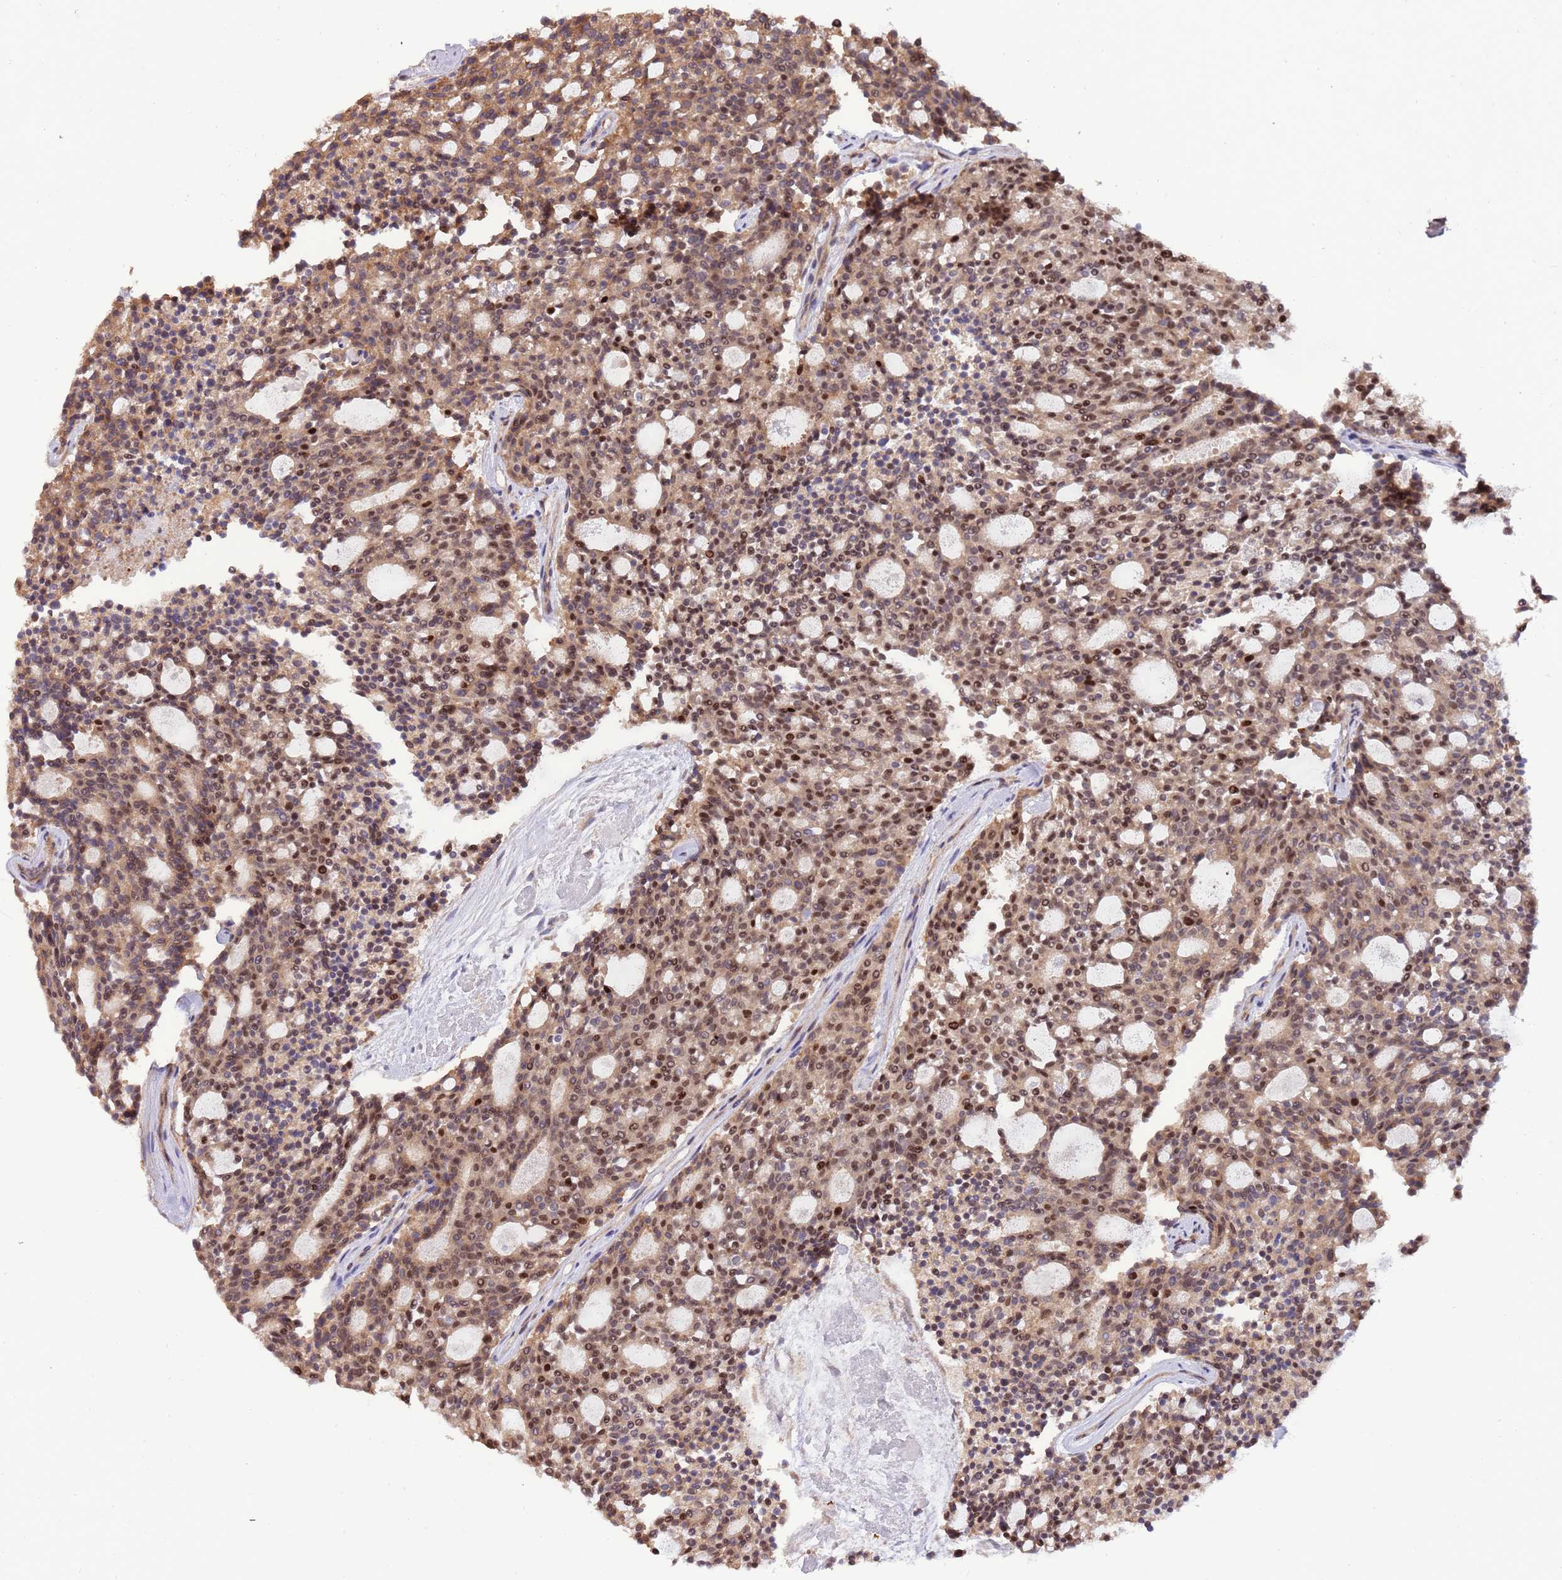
{"staining": {"intensity": "moderate", "quantity": ">75%", "location": "cytoplasmic/membranous,nuclear"}, "tissue": "carcinoid", "cell_type": "Tumor cells", "image_type": "cancer", "snomed": [{"axis": "morphology", "description": "Carcinoid, malignant, NOS"}, {"axis": "topography", "description": "Pancreas"}], "caption": "This is an image of IHC staining of carcinoid, which shows moderate positivity in the cytoplasmic/membranous and nuclear of tumor cells.", "gene": "RIF1", "patient": {"sex": "female", "age": 54}}